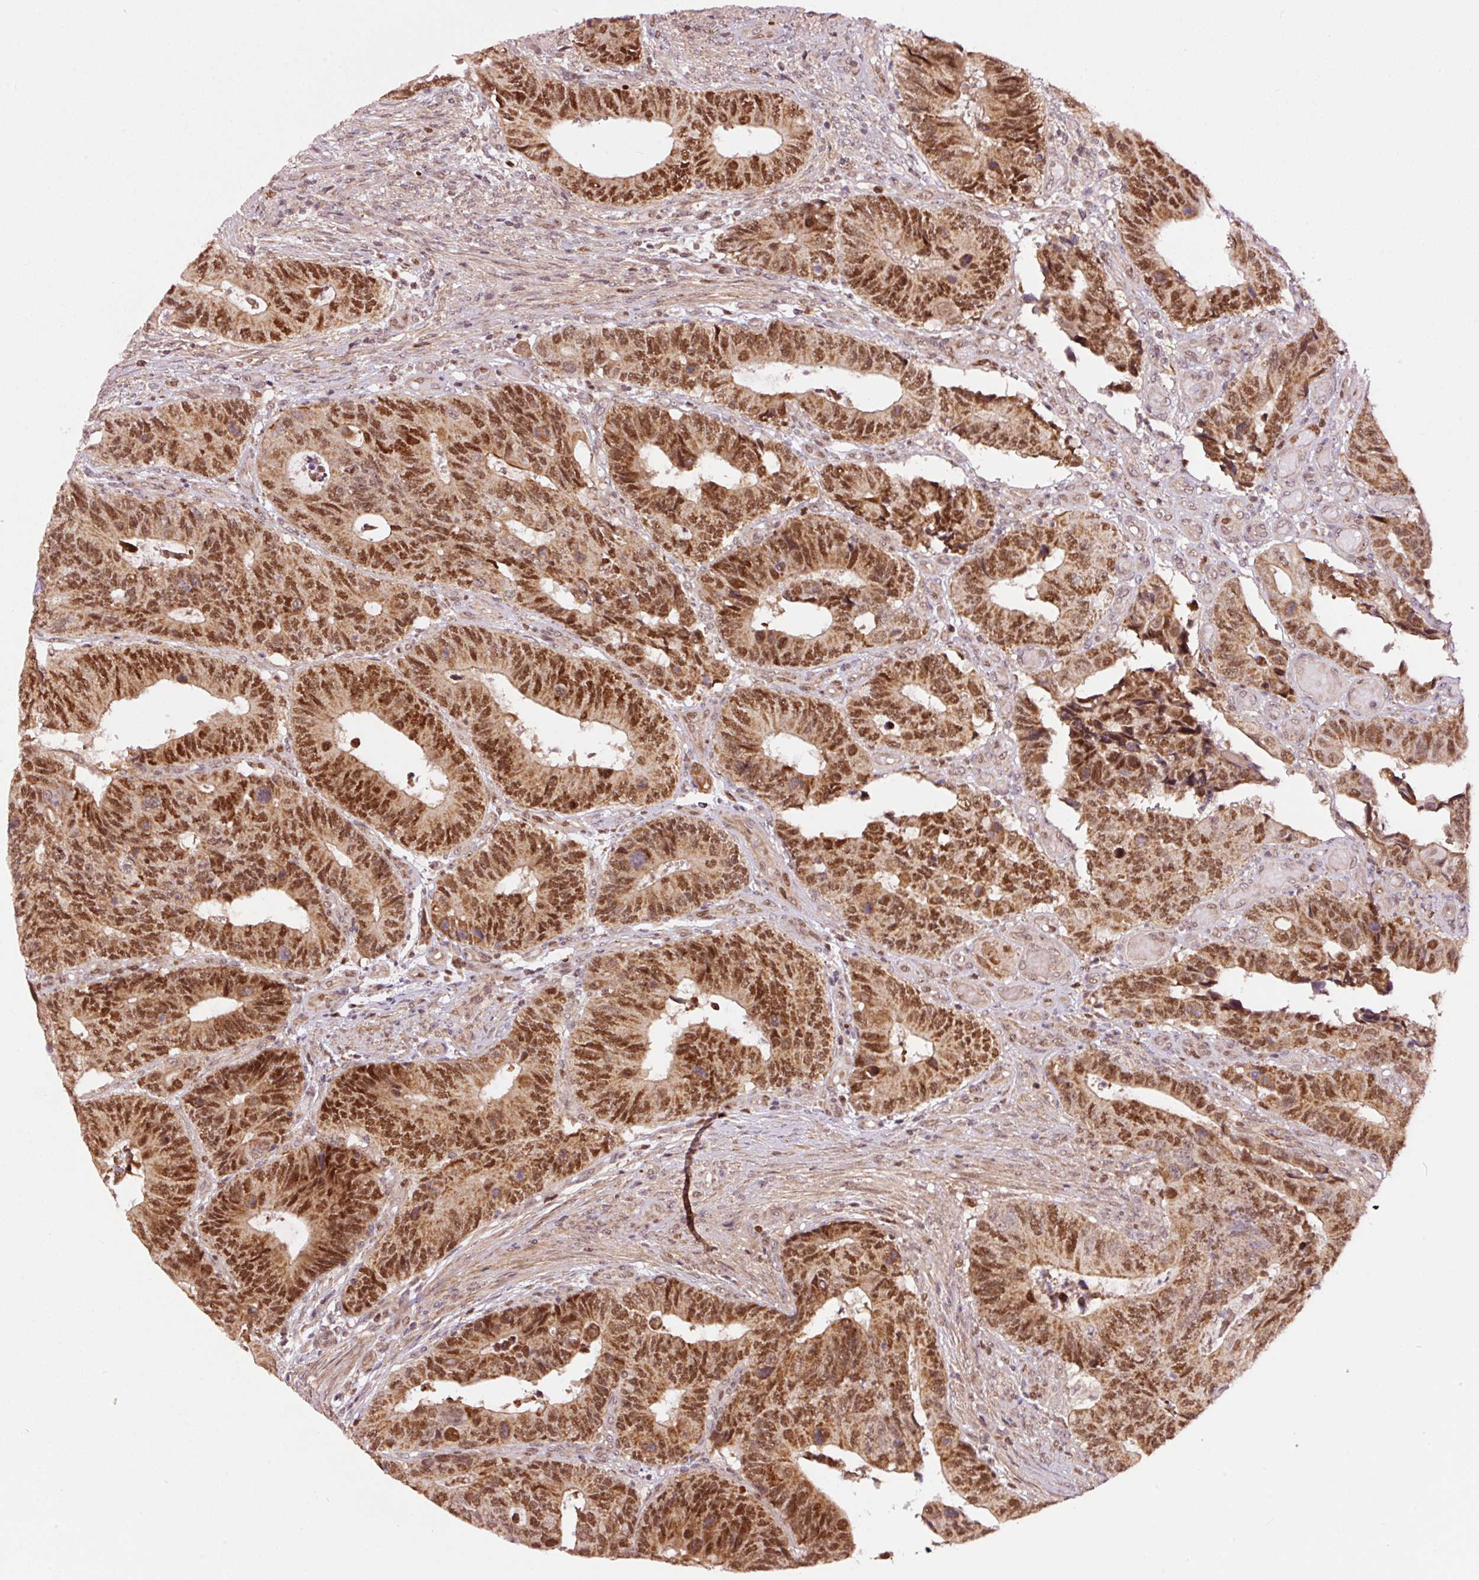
{"staining": {"intensity": "moderate", "quantity": ">75%", "location": "cytoplasmic/membranous,nuclear"}, "tissue": "colorectal cancer", "cell_type": "Tumor cells", "image_type": "cancer", "snomed": [{"axis": "morphology", "description": "Adenocarcinoma, NOS"}, {"axis": "topography", "description": "Colon"}], "caption": "This micrograph shows immunohistochemistry staining of colorectal cancer, with medium moderate cytoplasmic/membranous and nuclear expression in approximately >75% of tumor cells.", "gene": "RFC4", "patient": {"sex": "male", "age": 87}}